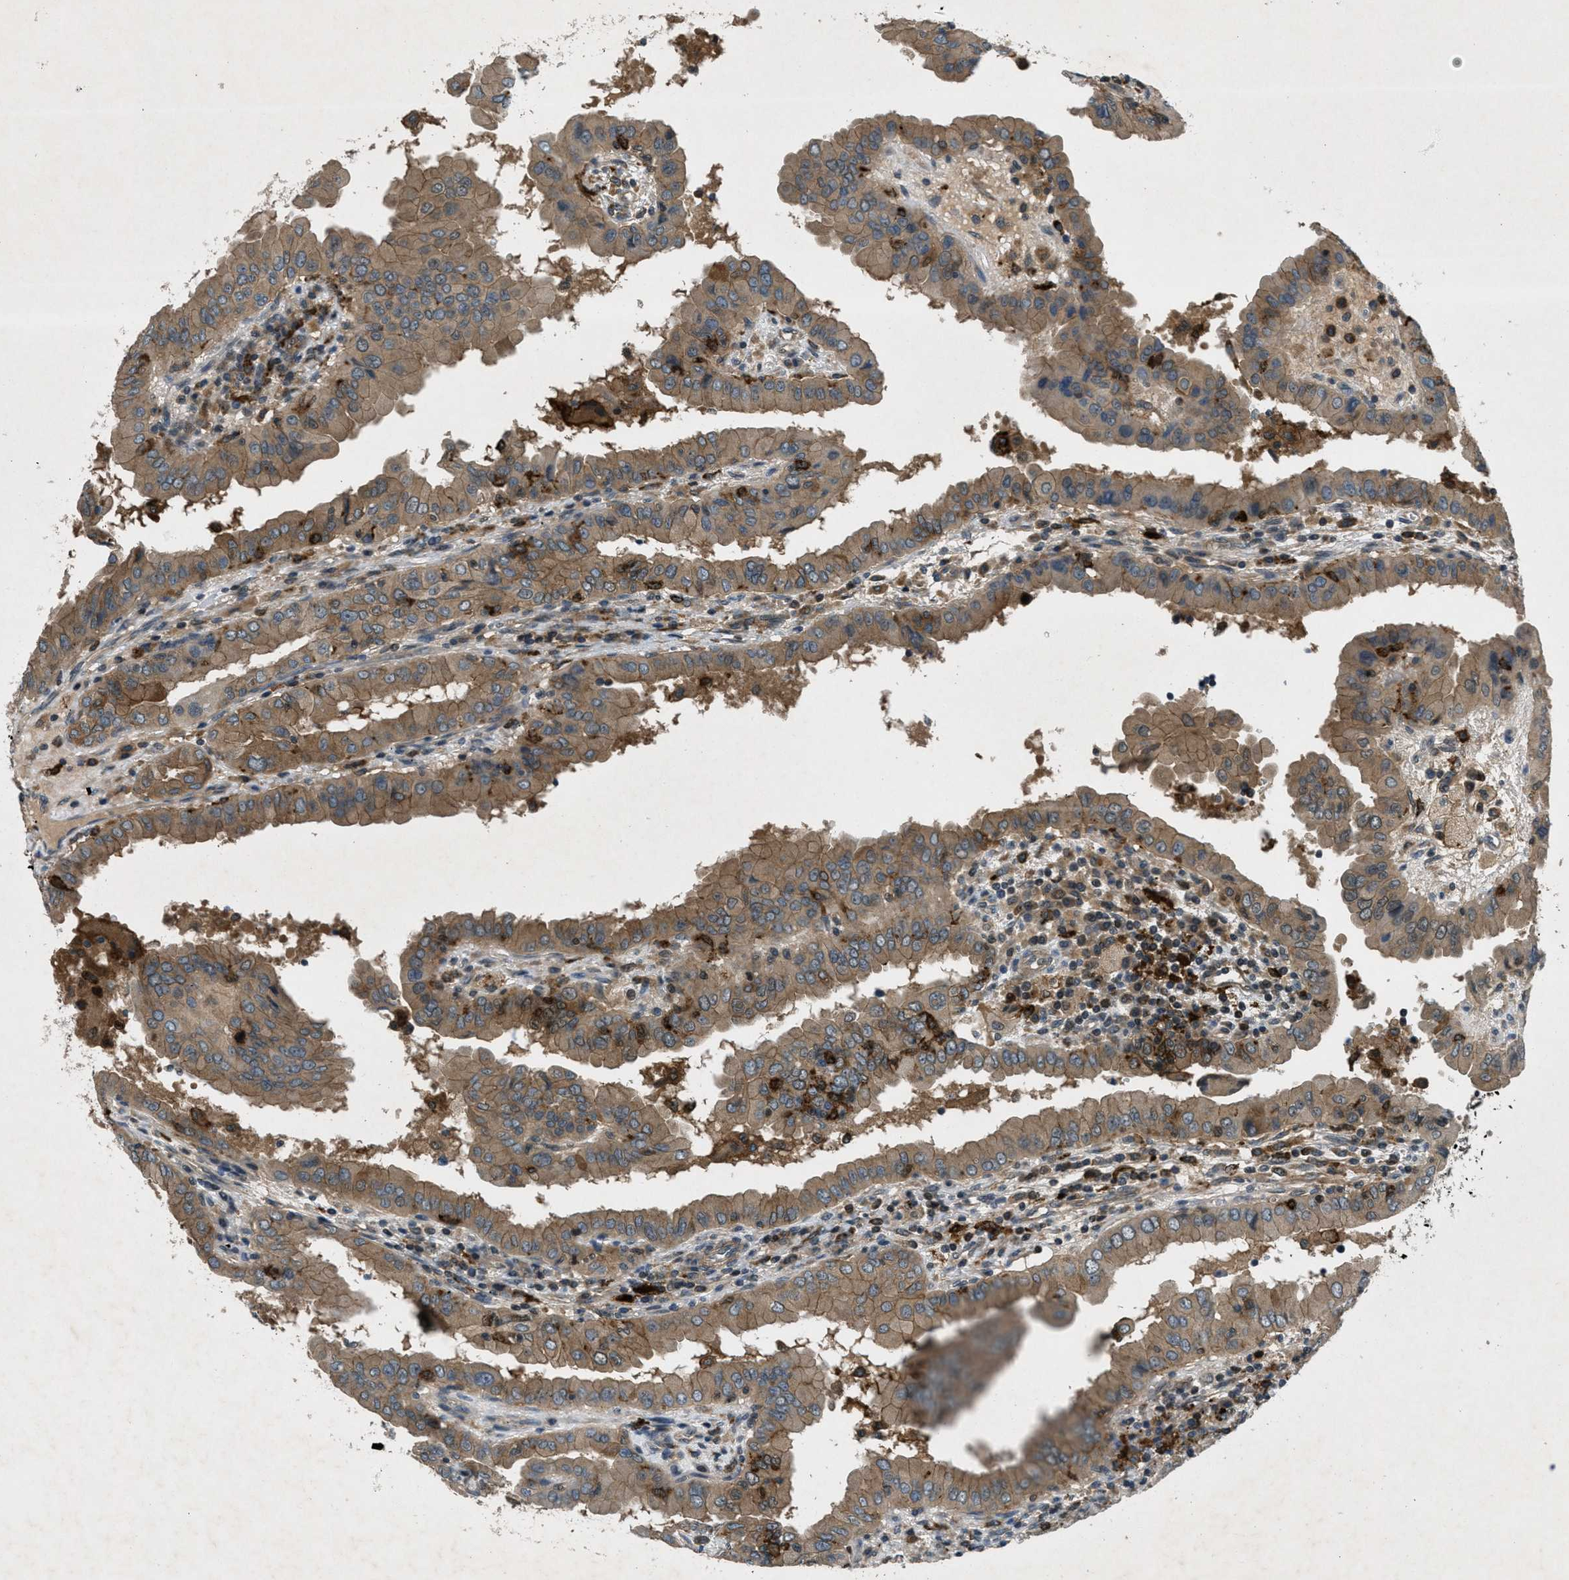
{"staining": {"intensity": "moderate", "quantity": ">75%", "location": "cytoplasmic/membranous"}, "tissue": "thyroid cancer", "cell_type": "Tumor cells", "image_type": "cancer", "snomed": [{"axis": "morphology", "description": "Papillary adenocarcinoma, NOS"}, {"axis": "topography", "description": "Thyroid gland"}], "caption": "A brown stain labels moderate cytoplasmic/membranous expression of a protein in thyroid papillary adenocarcinoma tumor cells.", "gene": "EPSTI1", "patient": {"sex": "male", "age": 33}}